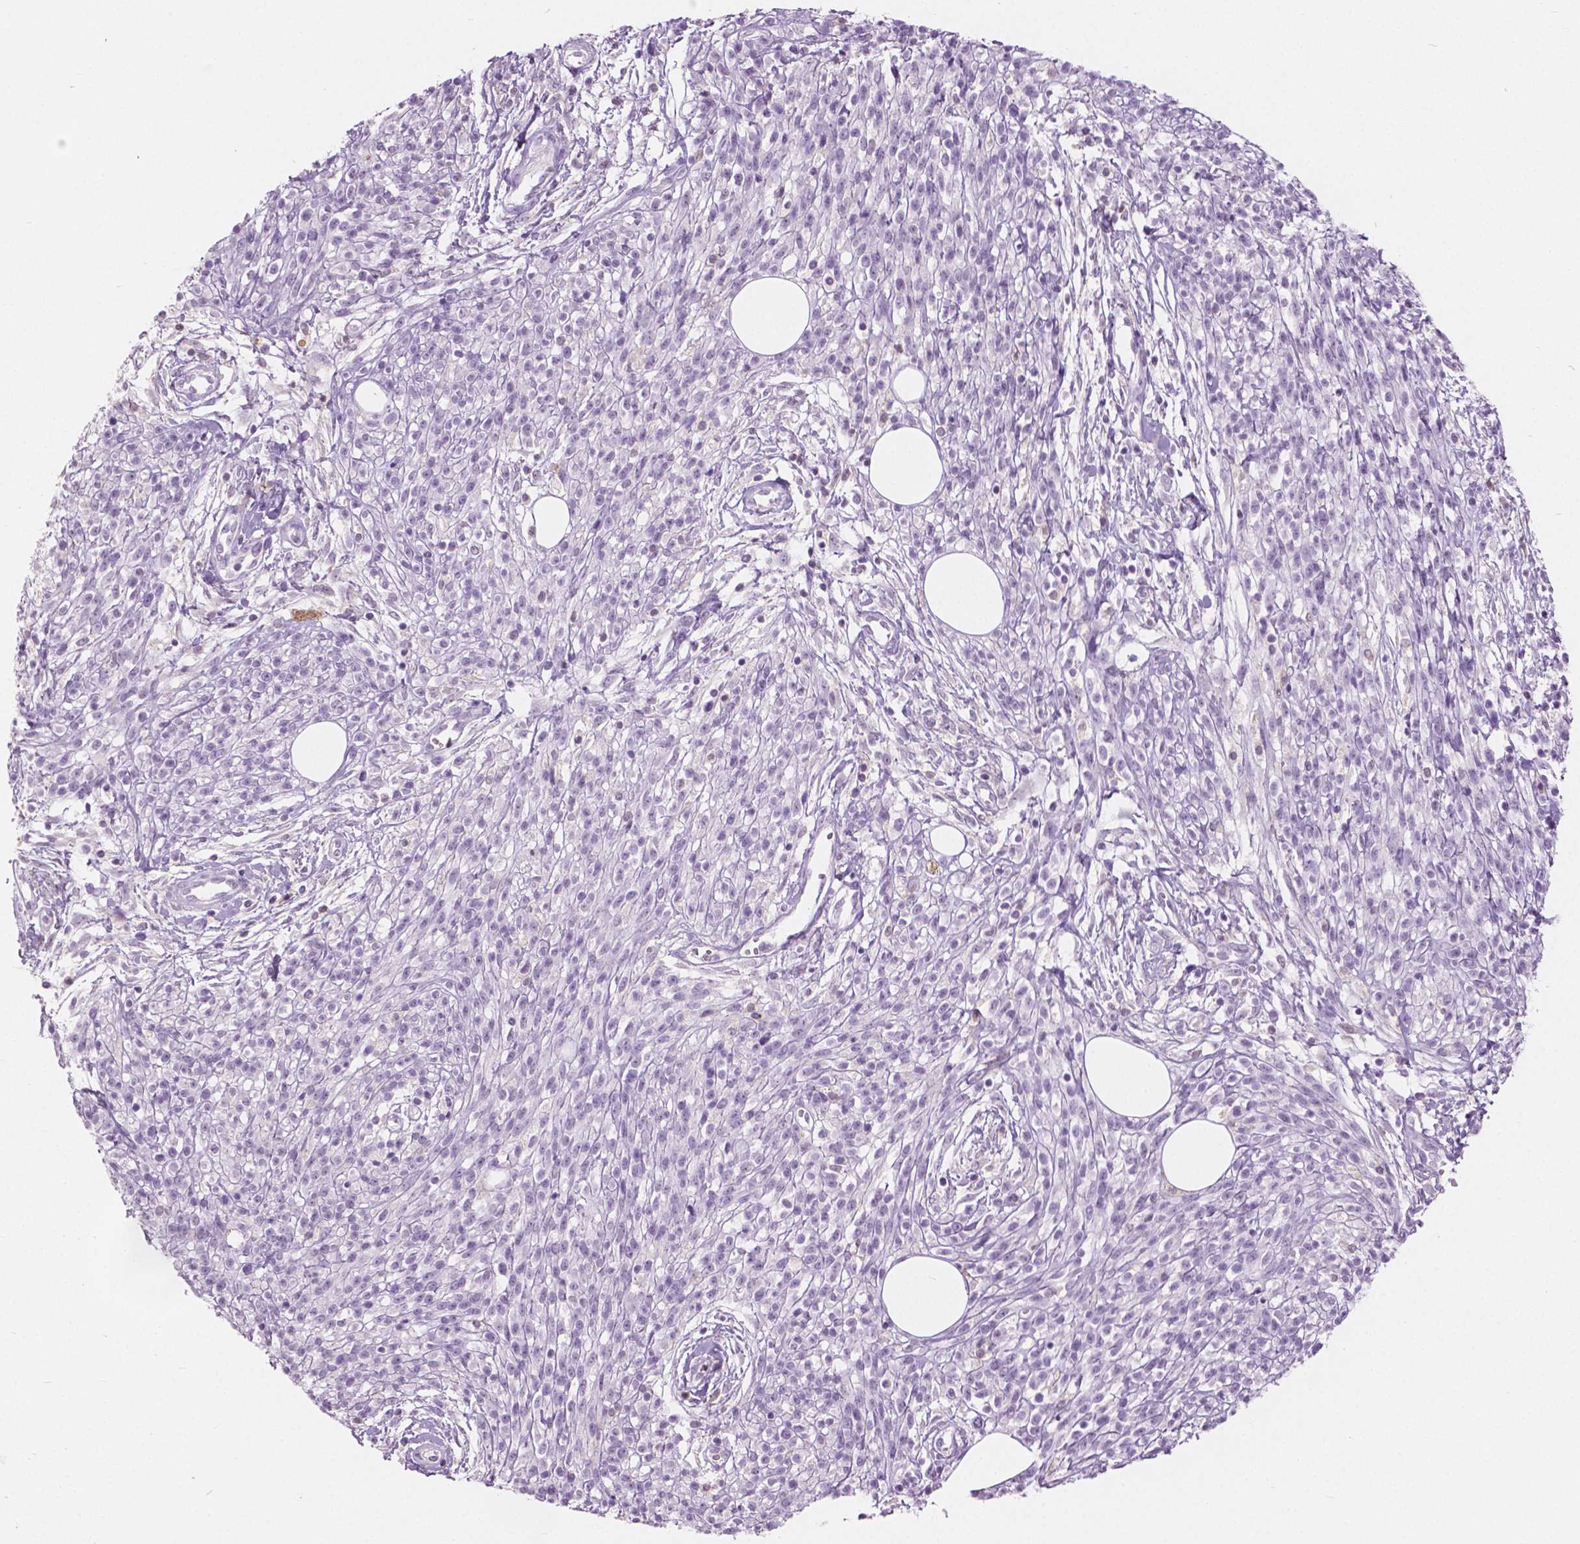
{"staining": {"intensity": "negative", "quantity": "none", "location": "none"}, "tissue": "melanoma", "cell_type": "Tumor cells", "image_type": "cancer", "snomed": [{"axis": "morphology", "description": "Malignant melanoma, NOS"}, {"axis": "topography", "description": "Skin"}, {"axis": "topography", "description": "Skin of trunk"}], "caption": "IHC photomicrograph of melanoma stained for a protein (brown), which displays no expression in tumor cells.", "gene": "GALM", "patient": {"sex": "male", "age": 74}}